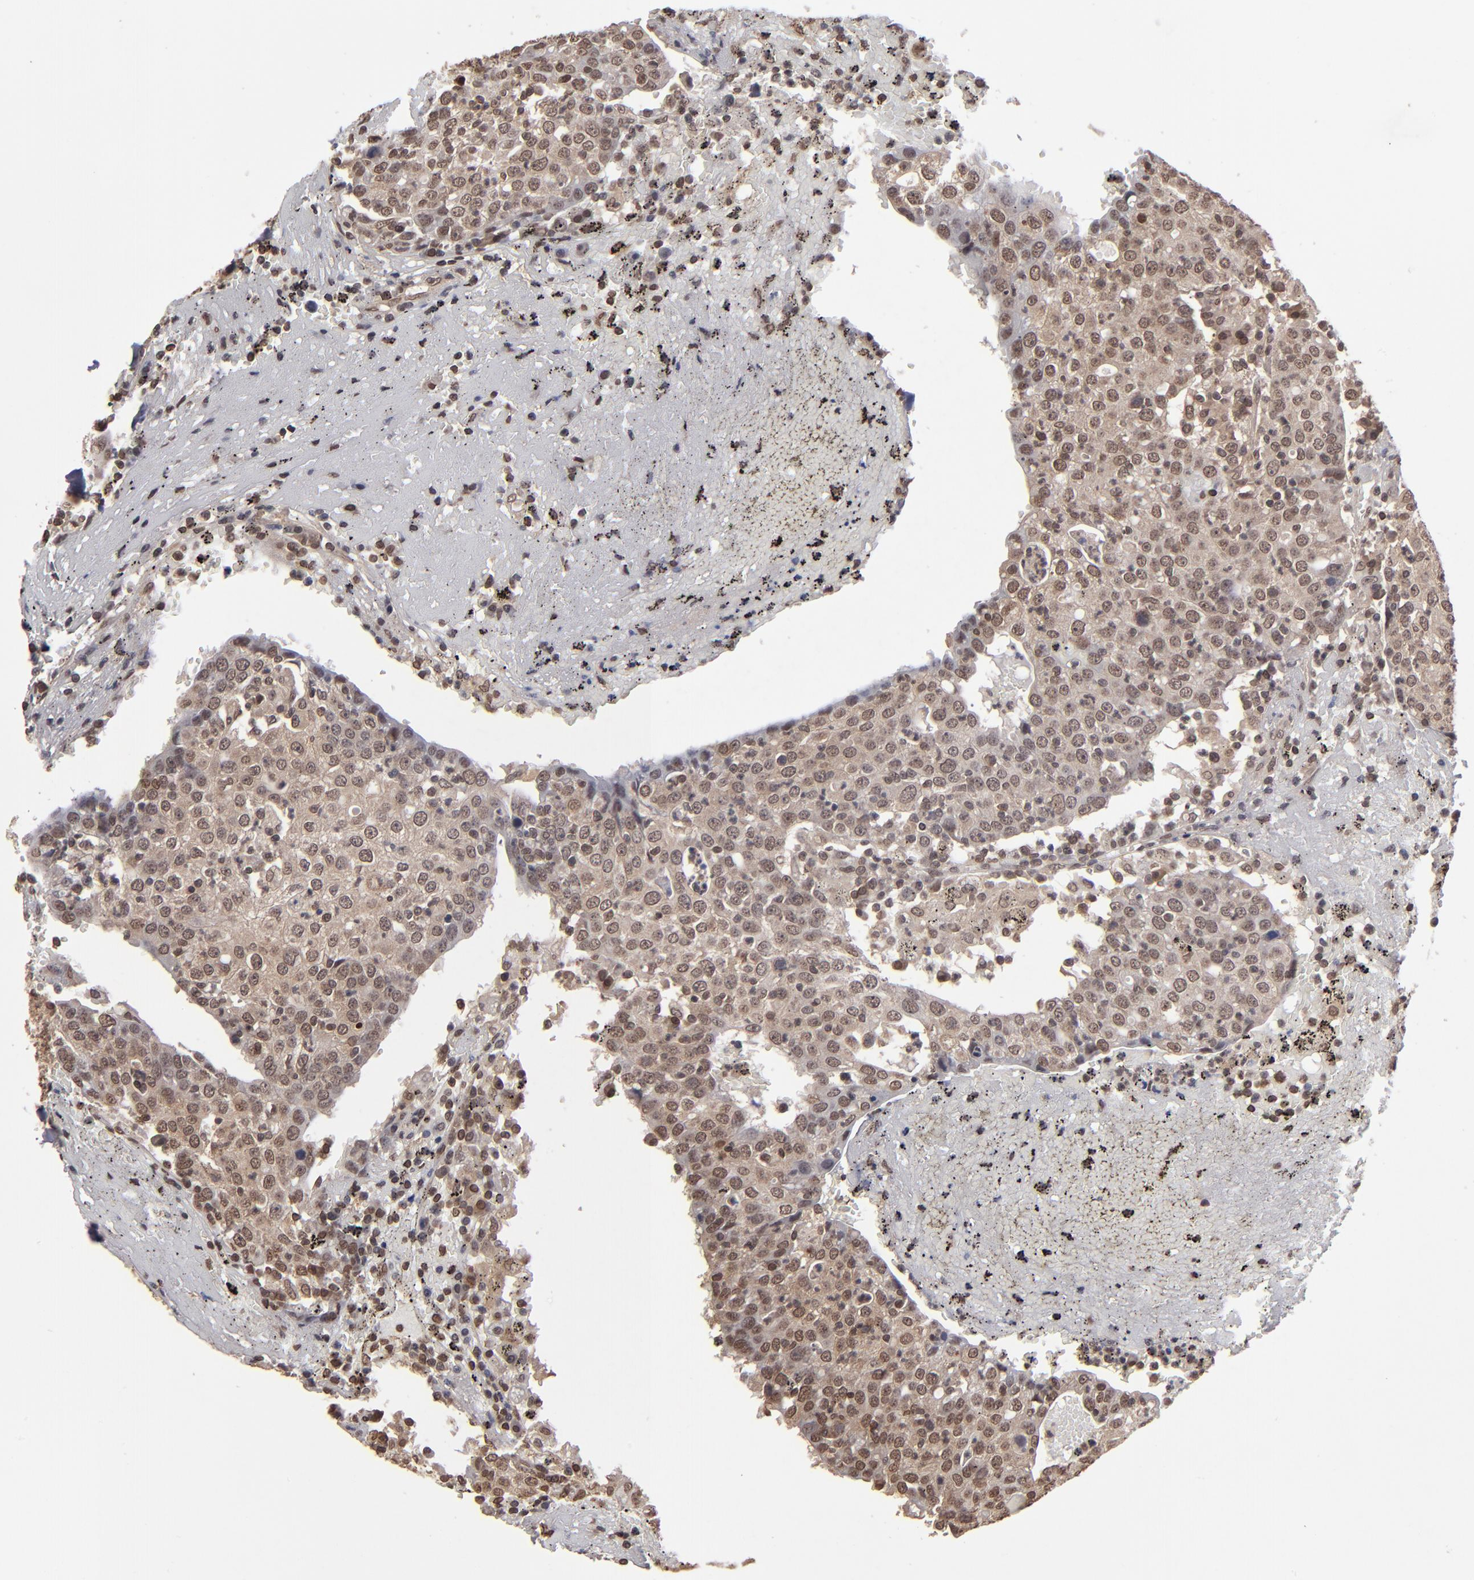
{"staining": {"intensity": "moderate", "quantity": ">75%", "location": "nuclear"}, "tissue": "head and neck cancer", "cell_type": "Tumor cells", "image_type": "cancer", "snomed": [{"axis": "morphology", "description": "Adenocarcinoma, NOS"}, {"axis": "topography", "description": "Salivary gland"}, {"axis": "topography", "description": "Head-Neck"}], "caption": "An IHC photomicrograph of neoplastic tissue is shown. Protein staining in brown shows moderate nuclear positivity in head and neck cancer within tumor cells. (brown staining indicates protein expression, while blue staining denotes nuclei).", "gene": "AKT1", "patient": {"sex": "female", "age": 65}}